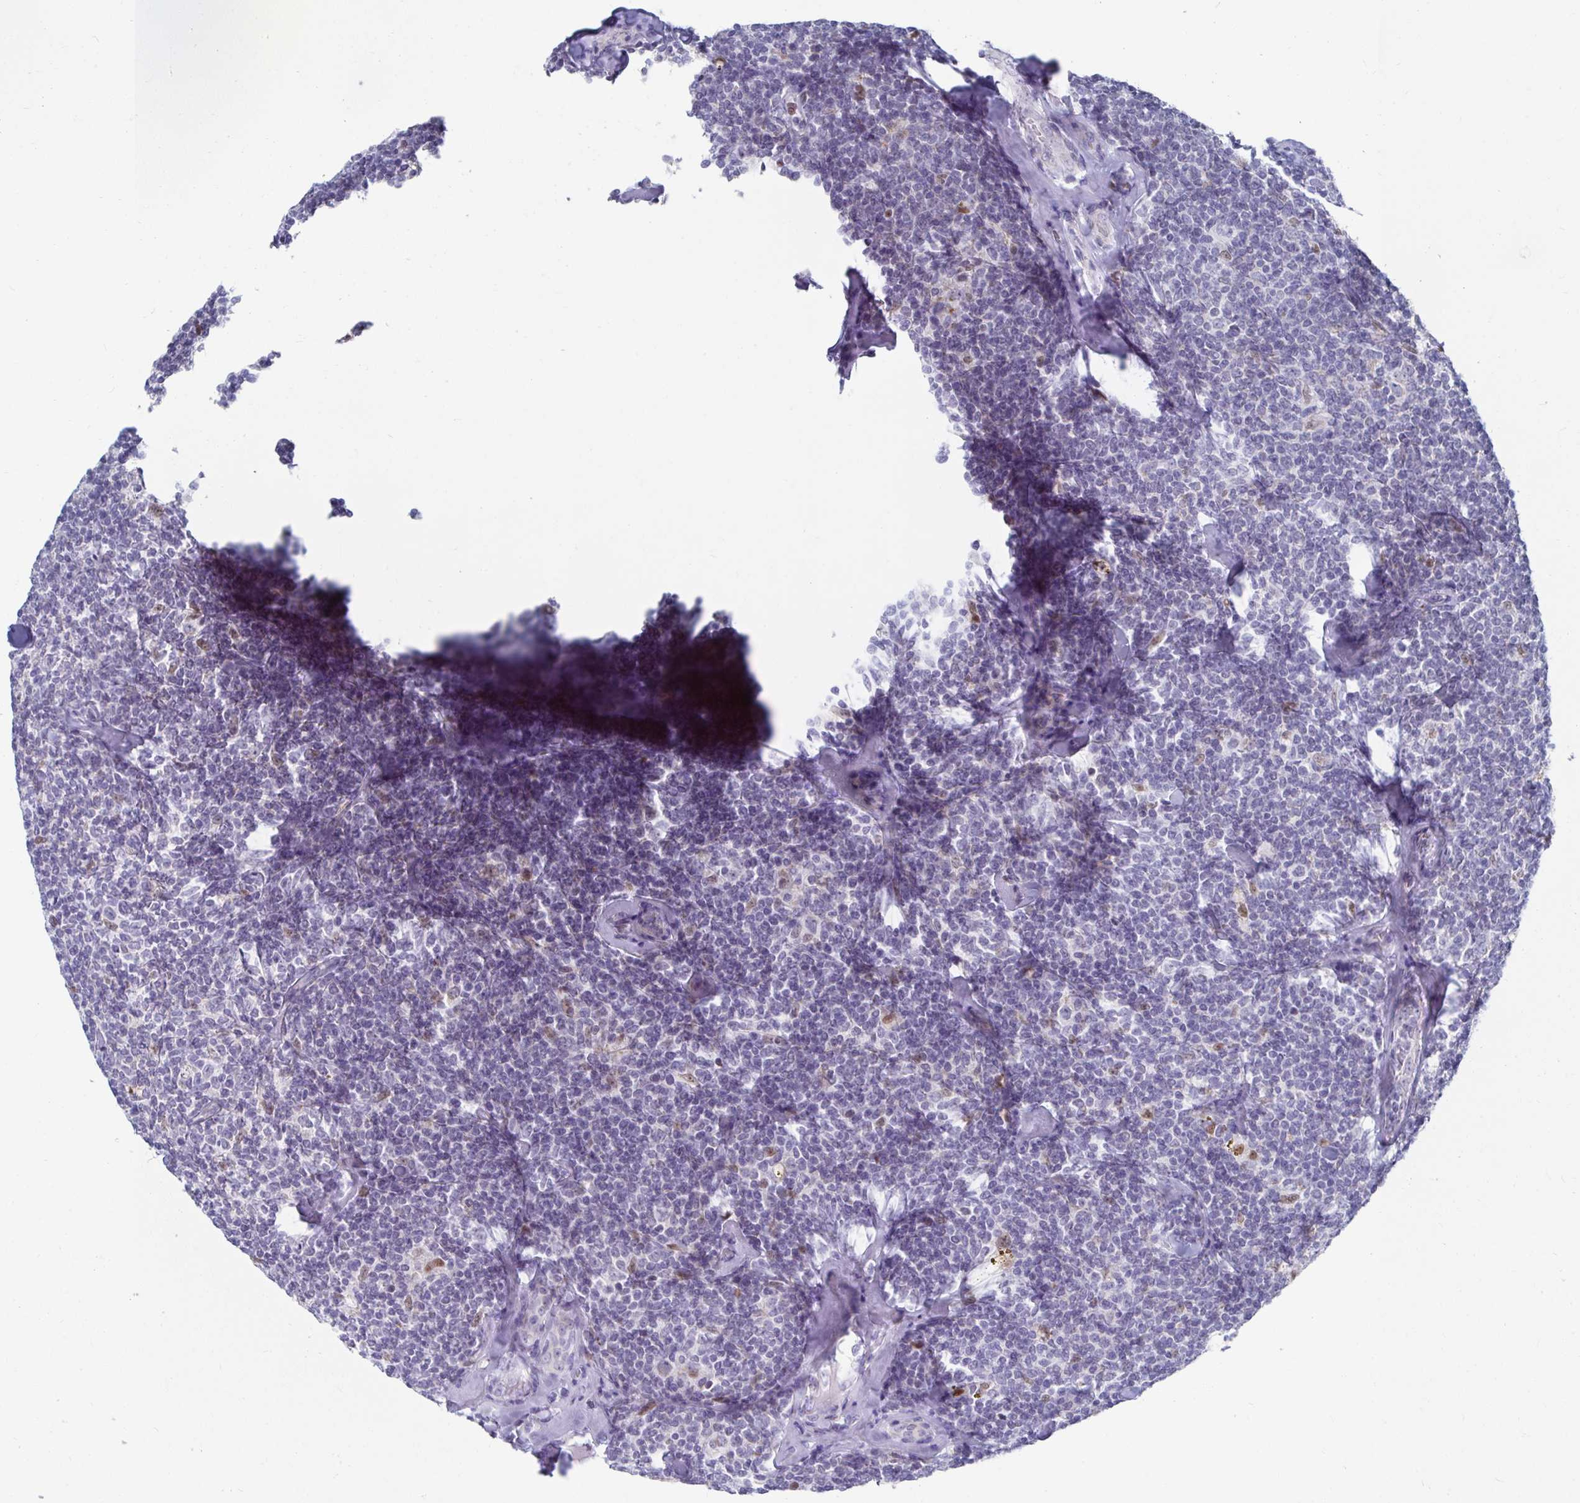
{"staining": {"intensity": "negative", "quantity": "none", "location": "none"}, "tissue": "lymphoma", "cell_type": "Tumor cells", "image_type": "cancer", "snomed": [{"axis": "morphology", "description": "Malignant lymphoma, non-Hodgkin's type, Low grade"}, {"axis": "topography", "description": "Lymph node"}], "caption": "This is an immunohistochemistry micrograph of lymphoma. There is no positivity in tumor cells.", "gene": "NOCT", "patient": {"sex": "female", "age": 56}}